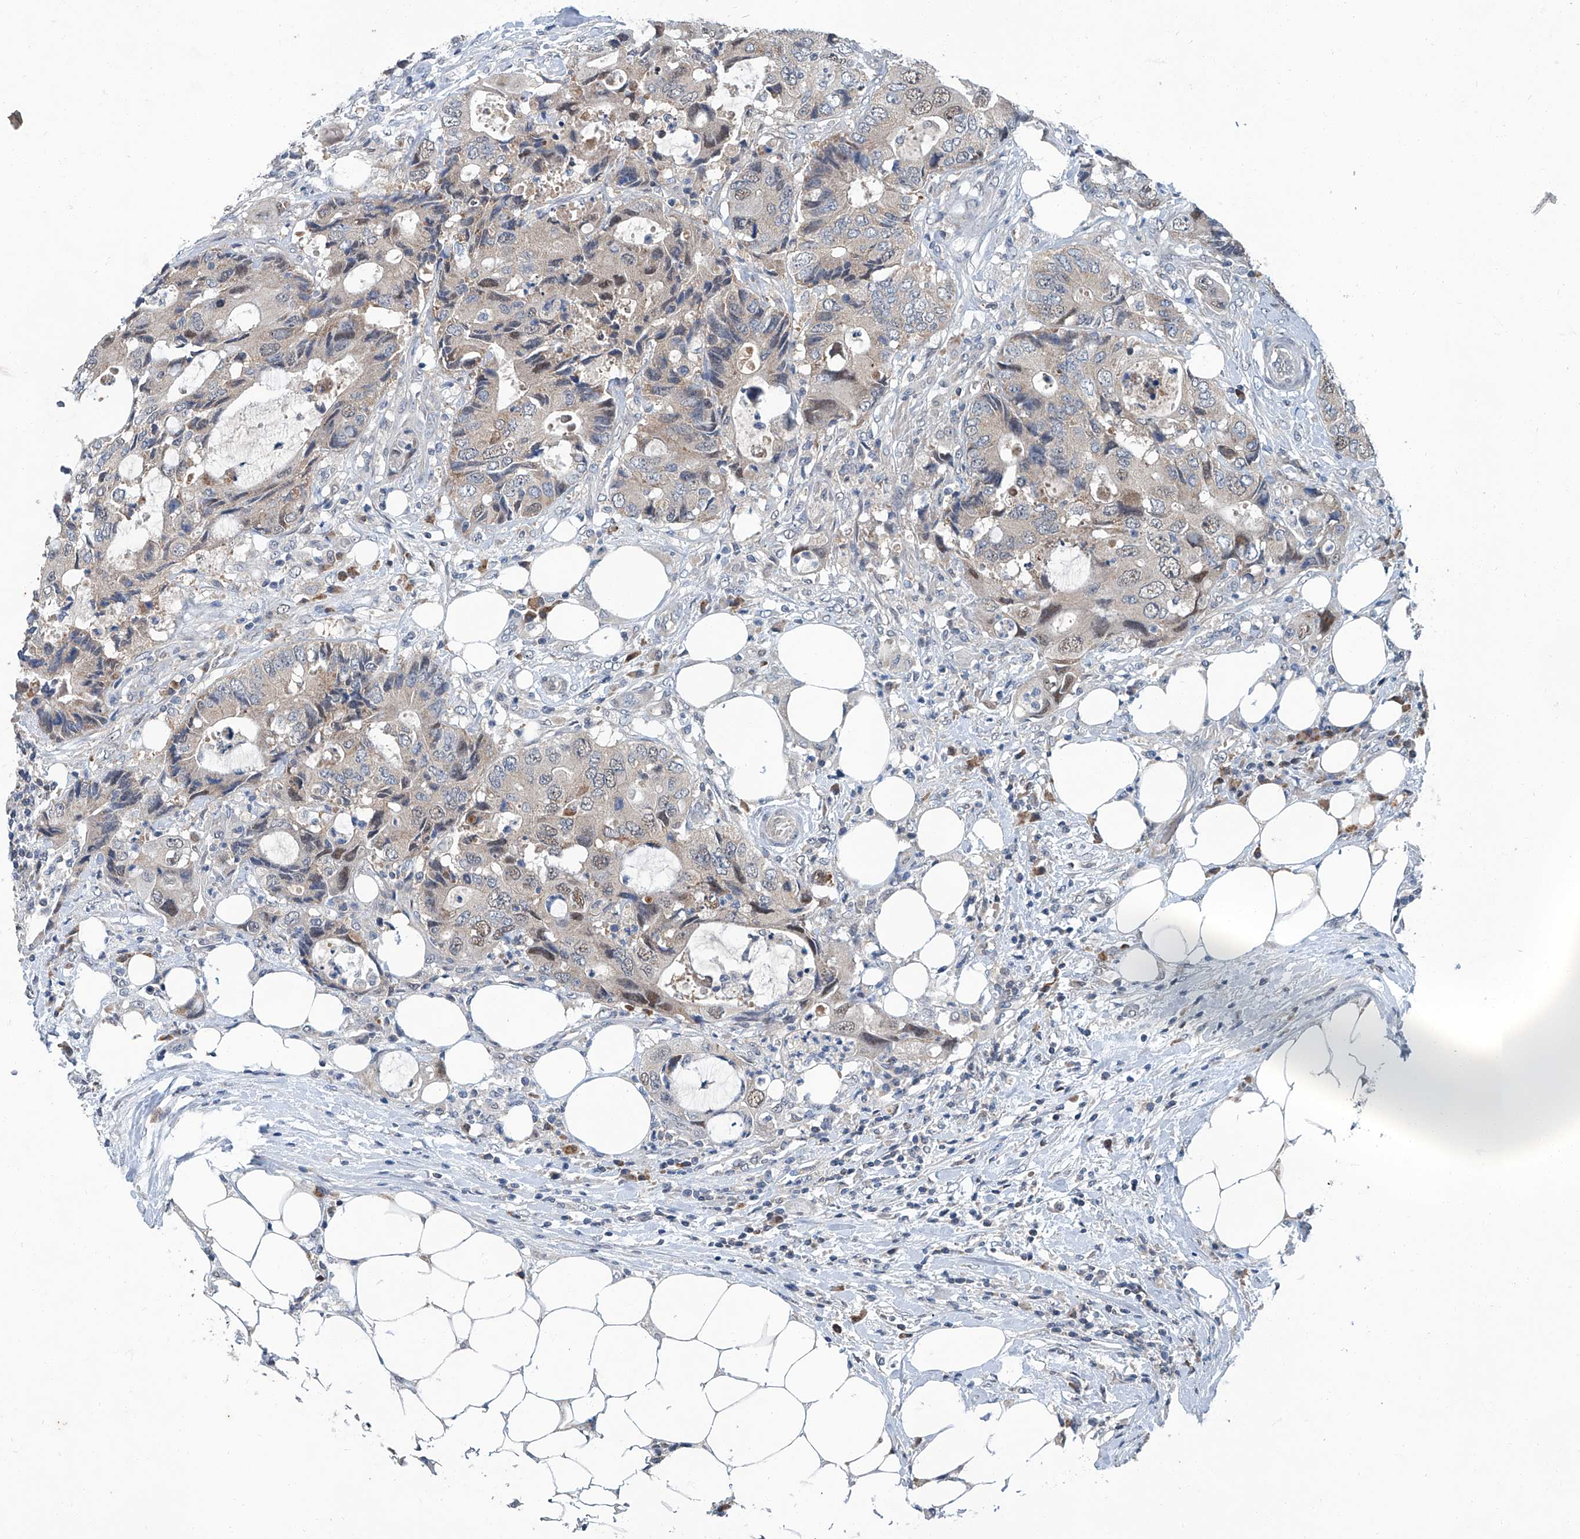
{"staining": {"intensity": "weak", "quantity": "<25%", "location": "cytoplasmic/membranous,nuclear"}, "tissue": "colorectal cancer", "cell_type": "Tumor cells", "image_type": "cancer", "snomed": [{"axis": "morphology", "description": "Adenocarcinoma, NOS"}, {"axis": "topography", "description": "Colon"}], "caption": "Immunohistochemistry image of colorectal cancer (adenocarcinoma) stained for a protein (brown), which reveals no positivity in tumor cells.", "gene": "CLK1", "patient": {"sex": "male", "age": 71}}